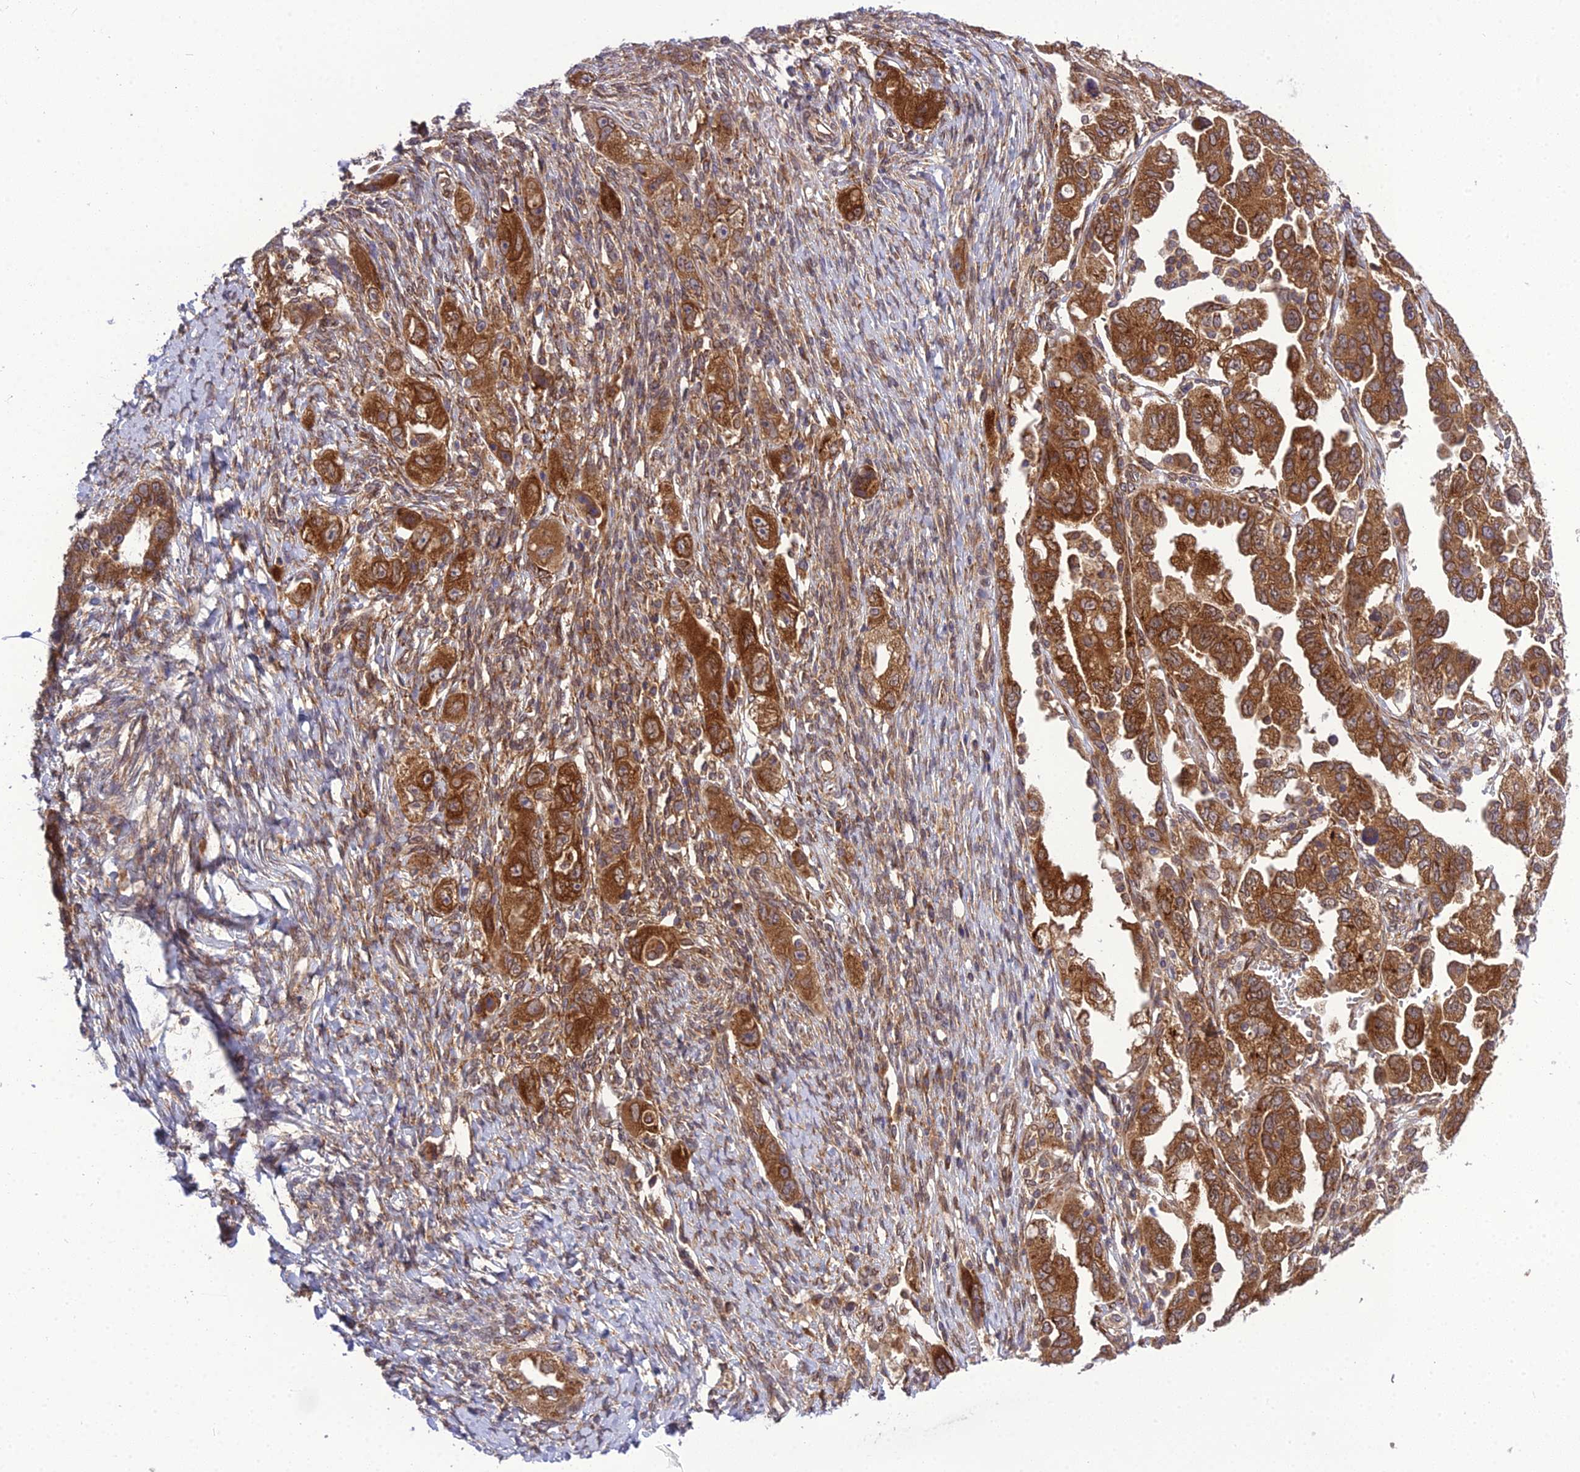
{"staining": {"intensity": "strong", "quantity": ">75%", "location": "cytoplasmic/membranous"}, "tissue": "ovarian cancer", "cell_type": "Tumor cells", "image_type": "cancer", "snomed": [{"axis": "morphology", "description": "Carcinoma, NOS"}, {"axis": "morphology", "description": "Cystadenocarcinoma, serous, NOS"}, {"axis": "topography", "description": "Ovary"}], "caption": "Human ovarian serous cystadenocarcinoma stained with a brown dye exhibits strong cytoplasmic/membranous positive staining in about >75% of tumor cells.", "gene": "DHCR7", "patient": {"sex": "female", "age": 69}}